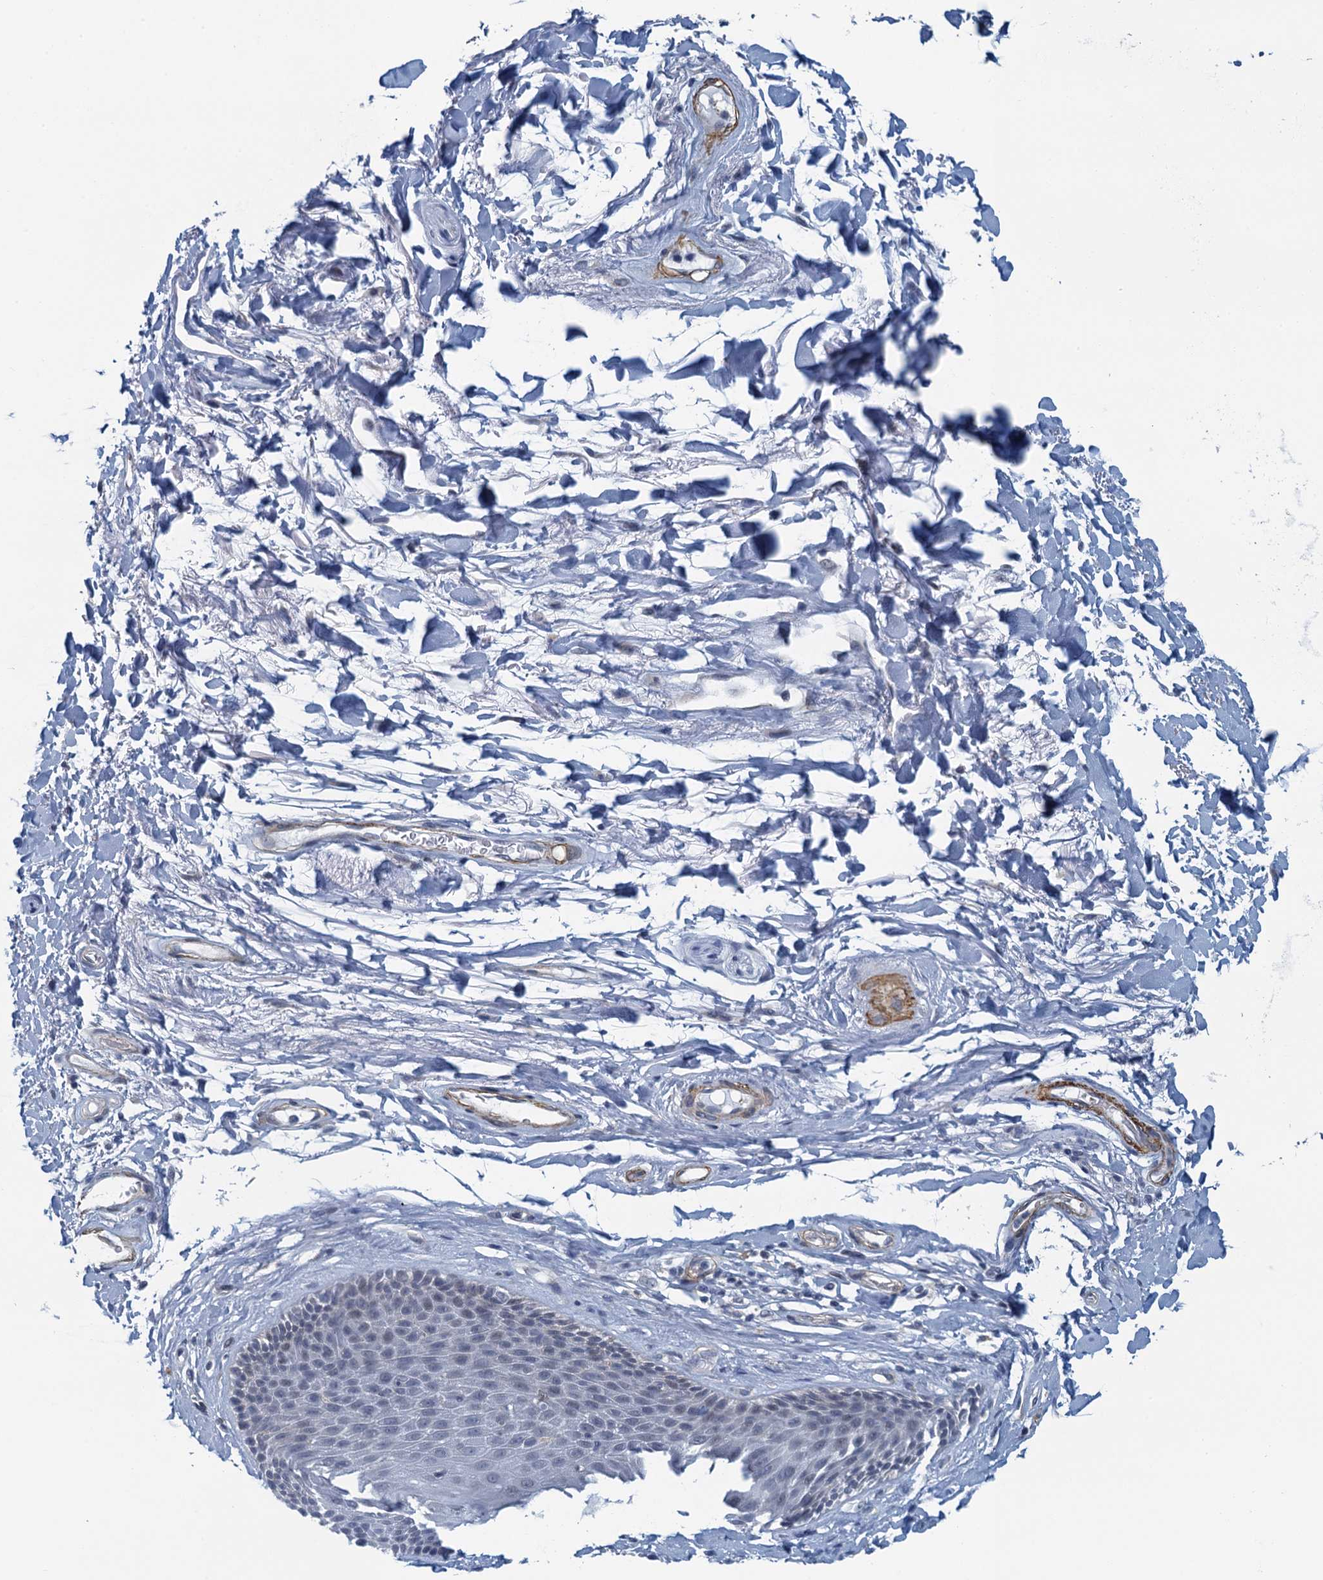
{"staining": {"intensity": "negative", "quantity": "none", "location": "none"}, "tissue": "skin", "cell_type": "Epidermal cells", "image_type": "normal", "snomed": [{"axis": "morphology", "description": "Normal tissue, NOS"}, {"axis": "topography", "description": "Anal"}], "caption": "The micrograph displays no staining of epidermal cells in normal skin. The staining is performed using DAB (3,3'-diaminobenzidine) brown chromogen with nuclei counter-stained in using hematoxylin.", "gene": "ALG2", "patient": {"sex": "male", "age": 74}}